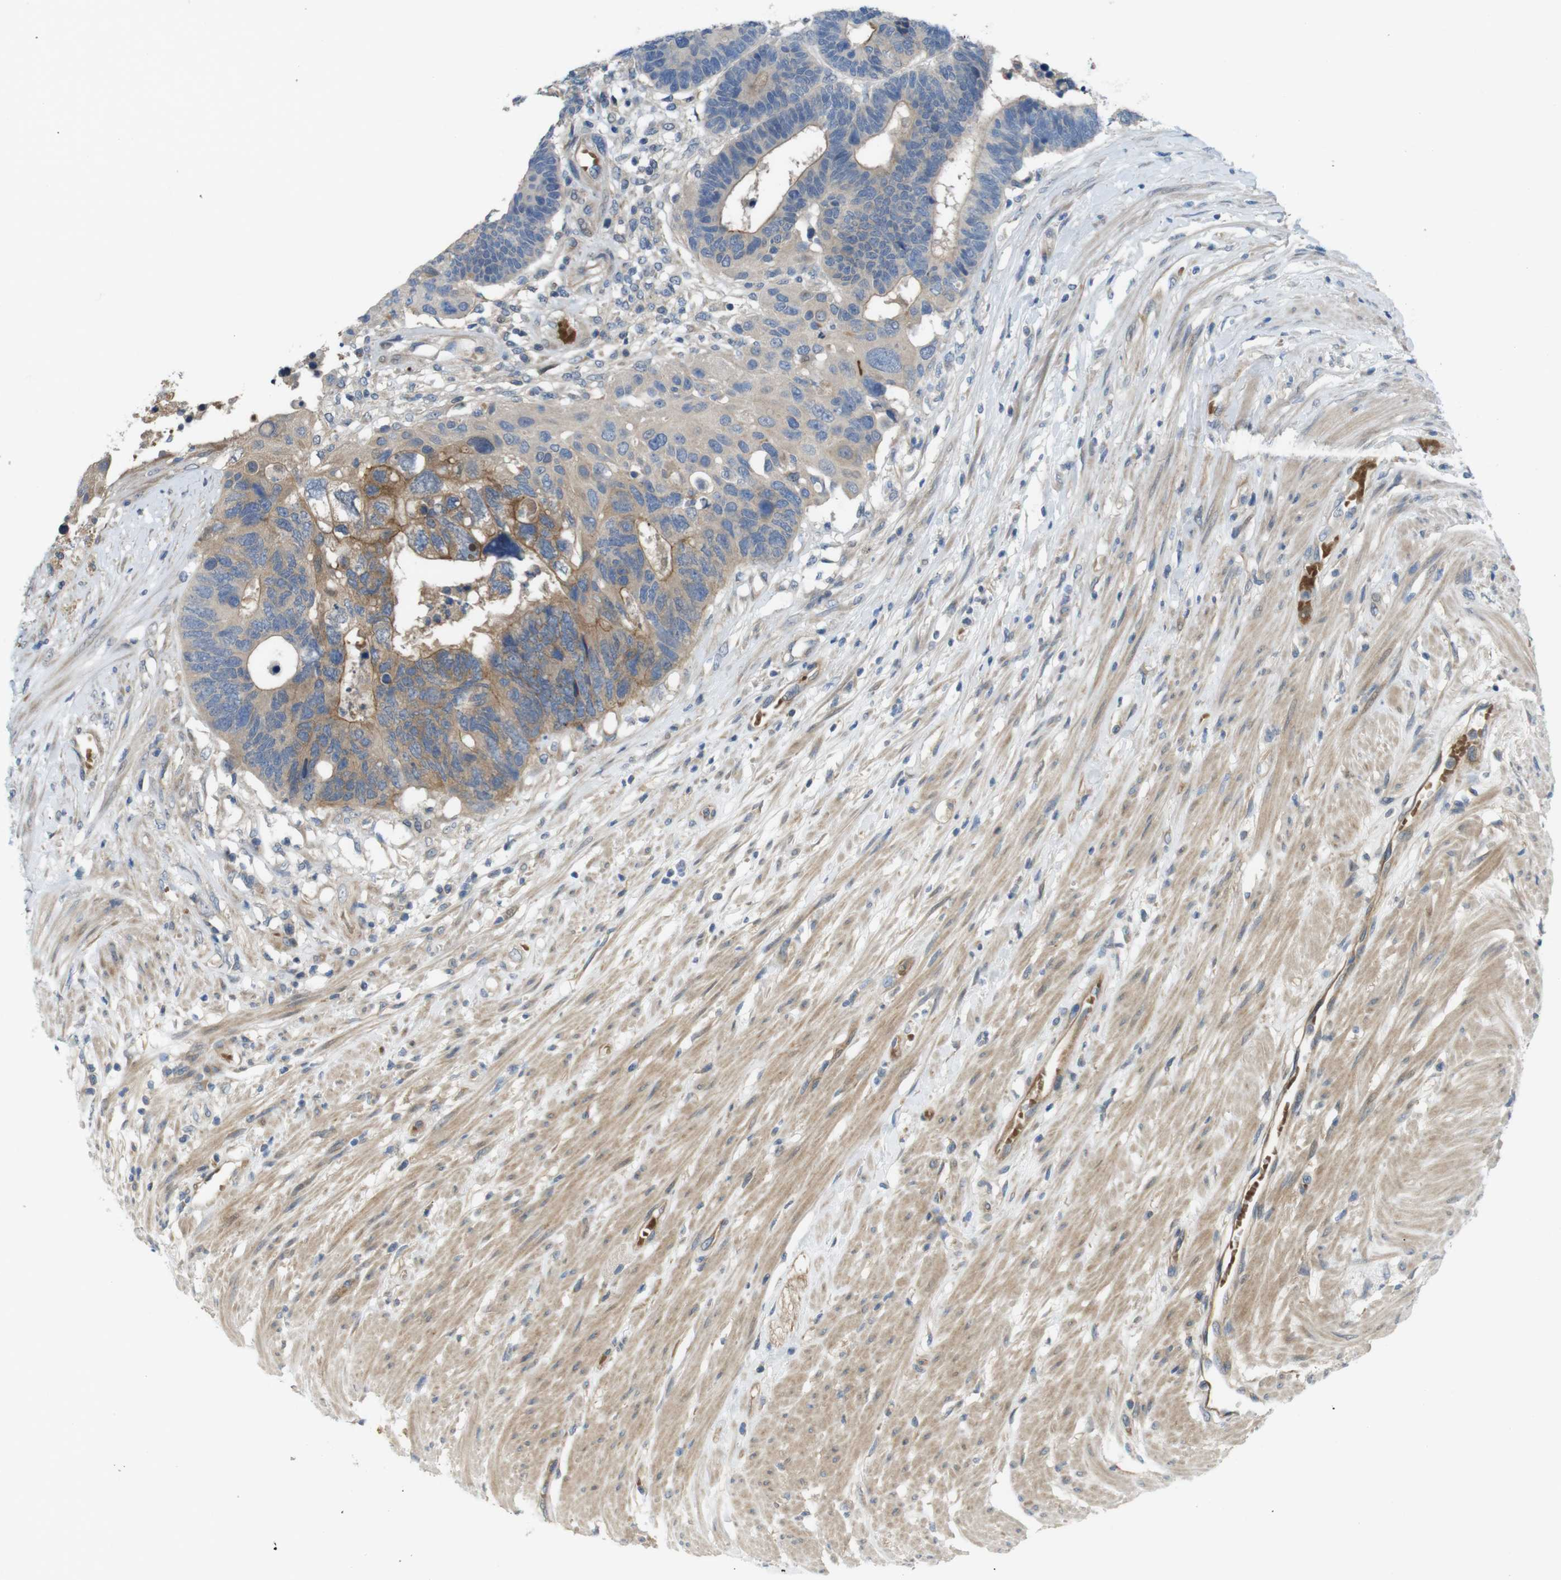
{"staining": {"intensity": "moderate", "quantity": "25%-75%", "location": "cytoplasmic/membranous"}, "tissue": "colorectal cancer", "cell_type": "Tumor cells", "image_type": "cancer", "snomed": [{"axis": "morphology", "description": "Adenocarcinoma, NOS"}, {"axis": "topography", "description": "Rectum"}], "caption": "Tumor cells exhibit medium levels of moderate cytoplasmic/membranous staining in approximately 25%-75% of cells in human colorectal adenocarcinoma. The staining was performed using DAB, with brown indicating positive protein expression. Nuclei are stained blue with hematoxylin.", "gene": "ABHD15", "patient": {"sex": "male", "age": 51}}